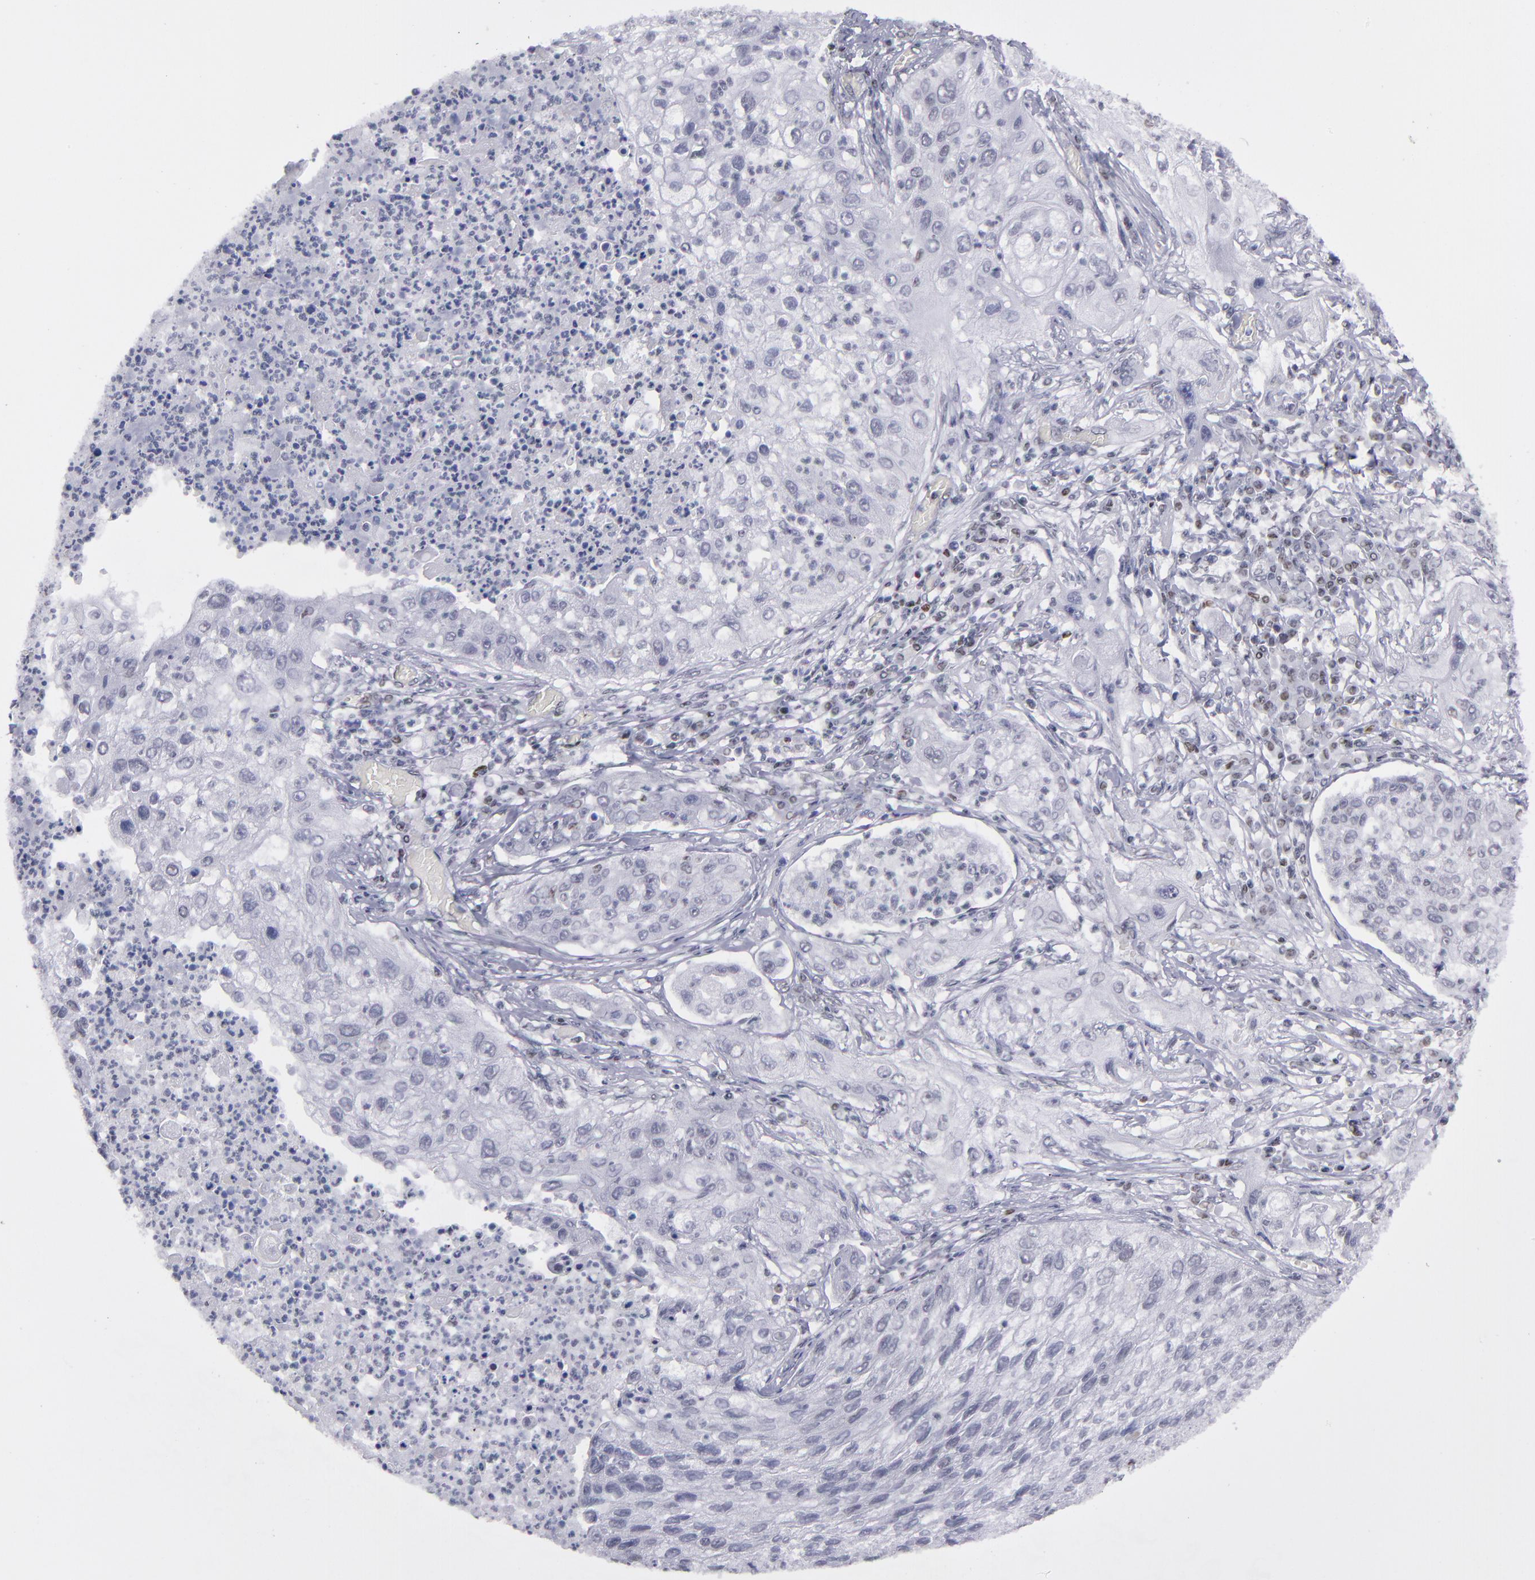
{"staining": {"intensity": "negative", "quantity": "none", "location": "none"}, "tissue": "lung cancer", "cell_type": "Tumor cells", "image_type": "cancer", "snomed": [{"axis": "morphology", "description": "Inflammation, NOS"}, {"axis": "morphology", "description": "Squamous cell carcinoma, NOS"}, {"axis": "topography", "description": "Lymph node"}, {"axis": "topography", "description": "Soft tissue"}, {"axis": "topography", "description": "Lung"}], "caption": "Immunohistochemistry image of neoplastic tissue: lung cancer (squamous cell carcinoma) stained with DAB (3,3'-diaminobenzidine) displays no significant protein staining in tumor cells. (DAB (3,3'-diaminobenzidine) immunohistochemistry visualized using brightfield microscopy, high magnification).", "gene": "TERF2", "patient": {"sex": "male", "age": 66}}